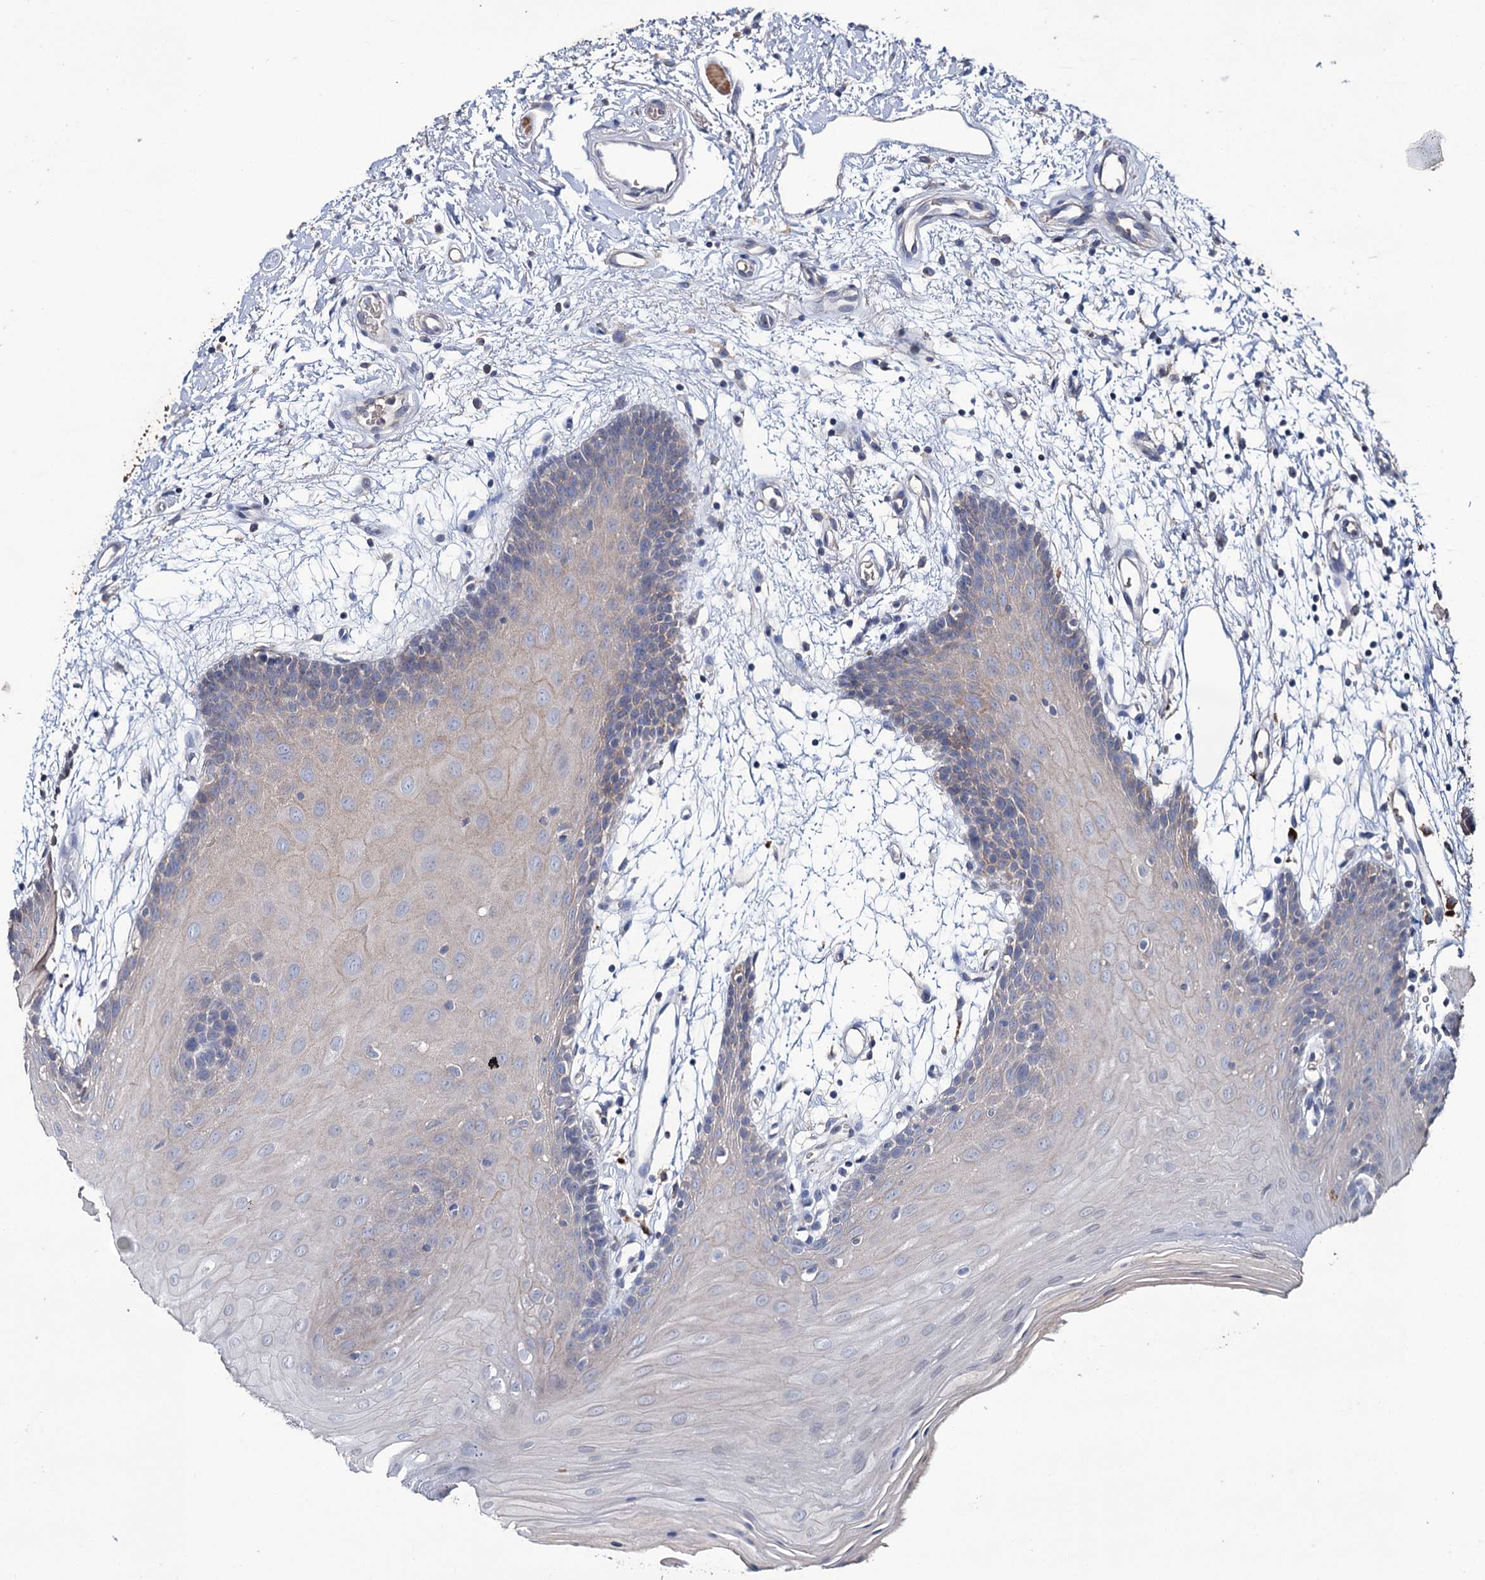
{"staining": {"intensity": "negative", "quantity": "none", "location": "none"}, "tissue": "oral mucosa", "cell_type": "Squamous epithelial cells", "image_type": "normal", "snomed": [{"axis": "morphology", "description": "Normal tissue, NOS"}, {"axis": "topography", "description": "Skeletal muscle"}, {"axis": "topography", "description": "Oral tissue"}, {"axis": "topography", "description": "Salivary gland"}, {"axis": "topography", "description": "Peripheral nerve tissue"}], "caption": "An immunohistochemistry (IHC) photomicrograph of unremarkable oral mucosa is shown. There is no staining in squamous epithelial cells of oral mucosa.", "gene": "EPB41L5", "patient": {"sex": "male", "age": 54}}